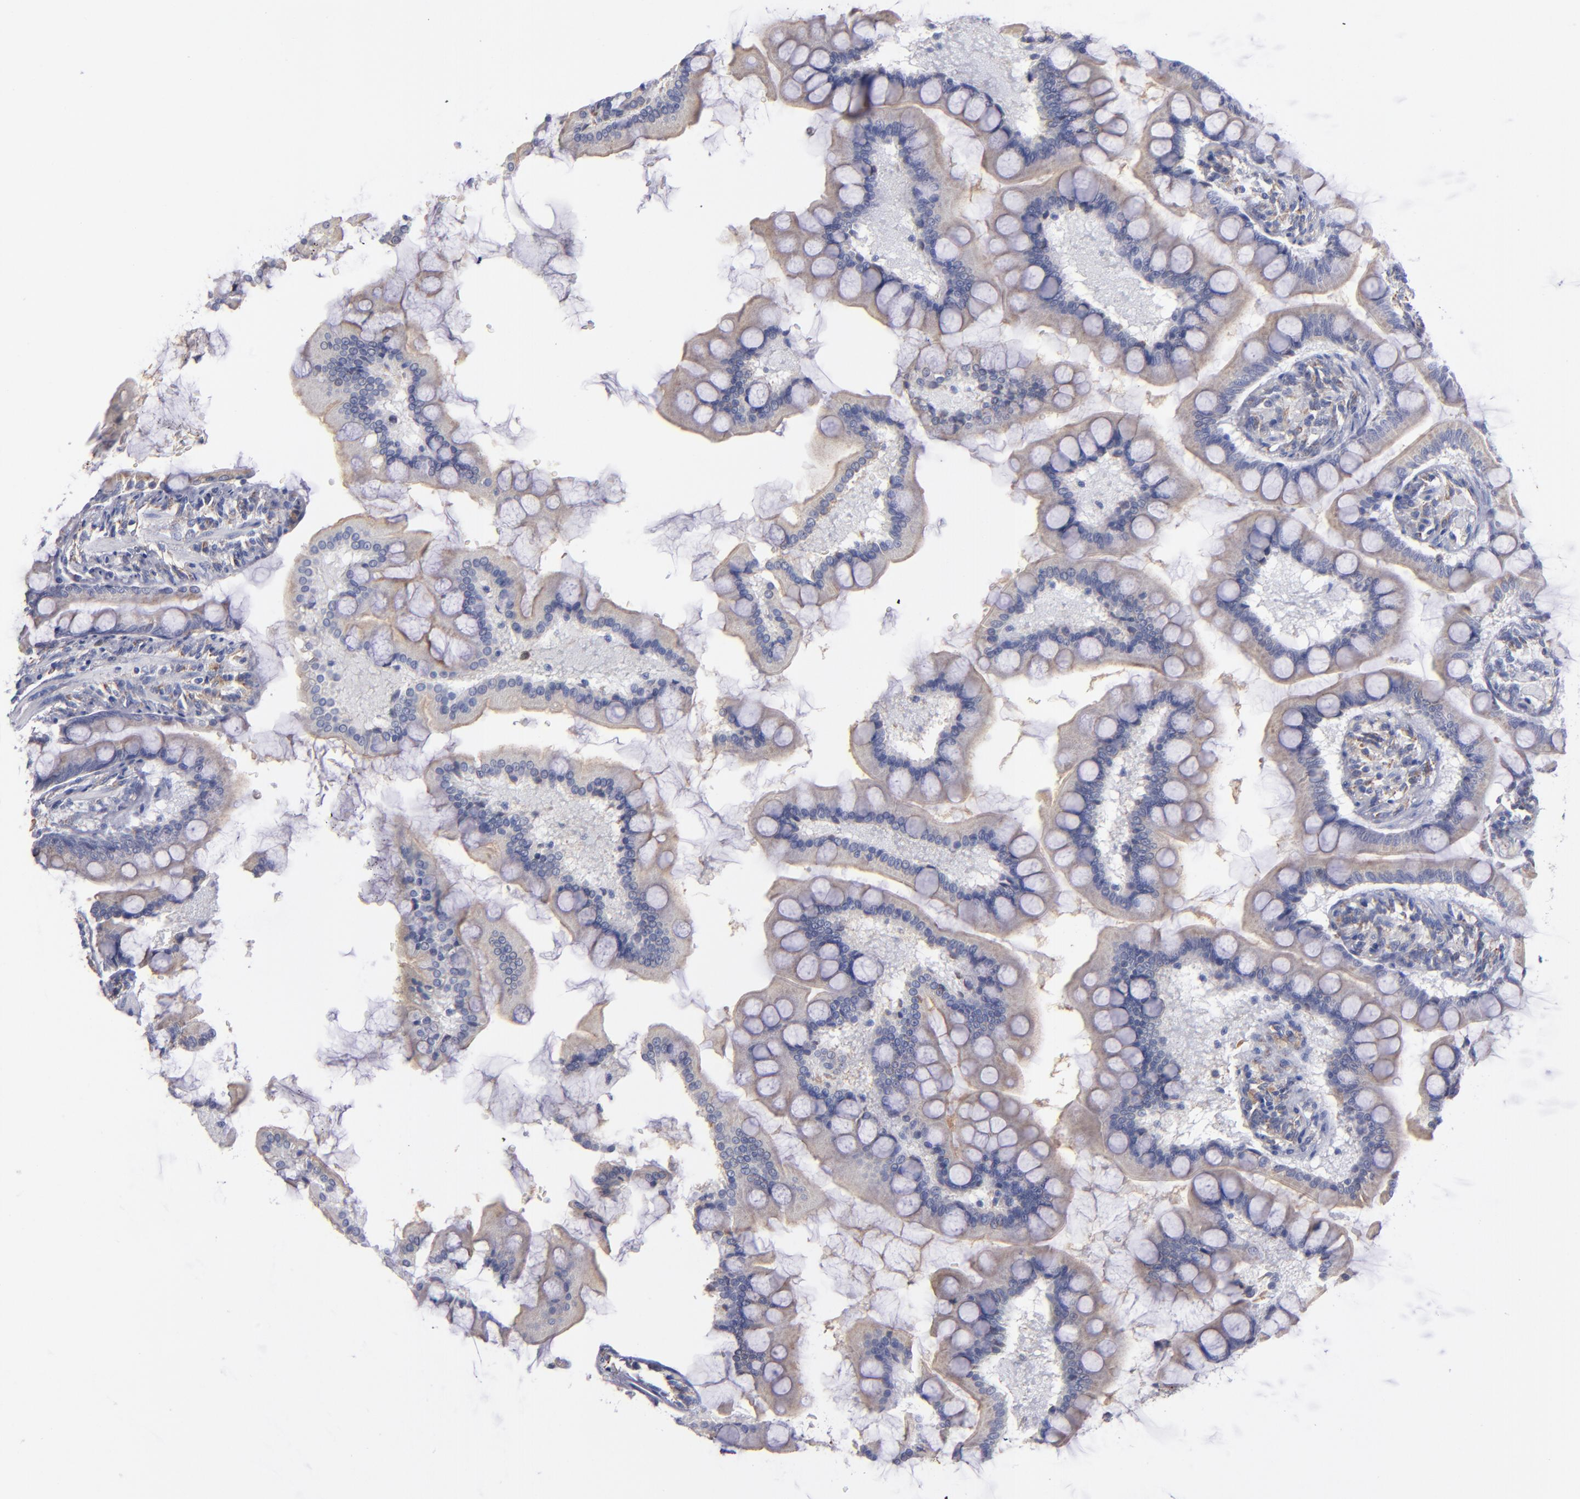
{"staining": {"intensity": "weak", "quantity": "<25%", "location": "cytoplasmic/membranous"}, "tissue": "small intestine", "cell_type": "Glandular cells", "image_type": "normal", "snomed": [{"axis": "morphology", "description": "Normal tissue, NOS"}, {"axis": "topography", "description": "Small intestine"}], "caption": "Small intestine stained for a protein using immunohistochemistry displays no positivity glandular cells.", "gene": "MFGE8", "patient": {"sex": "male", "age": 41}}